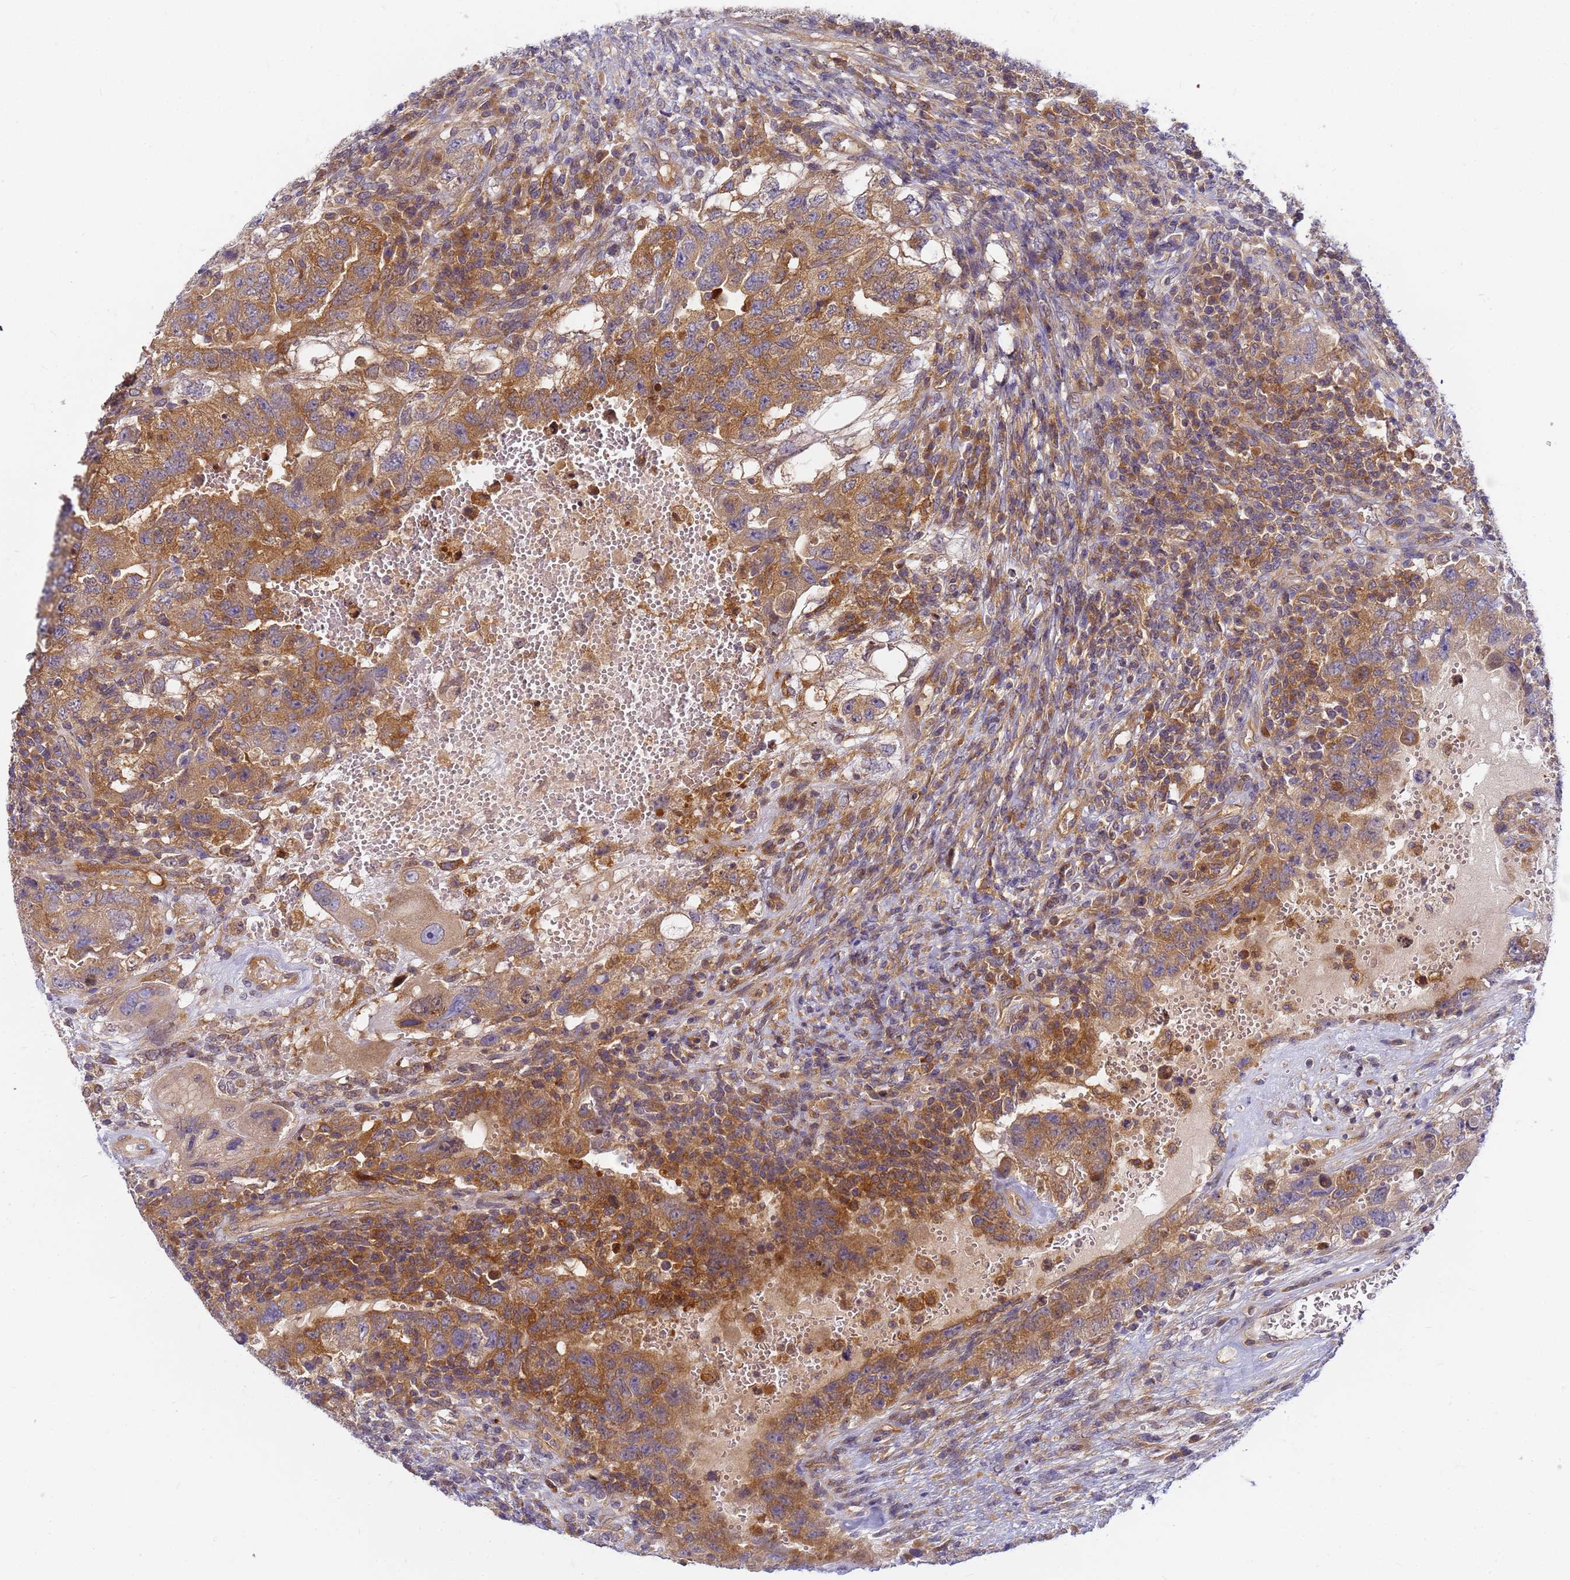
{"staining": {"intensity": "moderate", "quantity": ">75%", "location": "cytoplasmic/membranous"}, "tissue": "testis cancer", "cell_type": "Tumor cells", "image_type": "cancer", "snomed": [{"axis": "morphology", "description": "Carcinoma, Embryonal, NOS"}, {"axis": "topography", "description": "Testis"}], "caption": "Immunohistochemistry of embryonal carcinoma (testis) reveals medium levels of moderate cytoplasmic/membranous positivity in approximately >75% of tumor cells.", "gene": "CHM", "patient": {"sex": "male", "age": 26}}